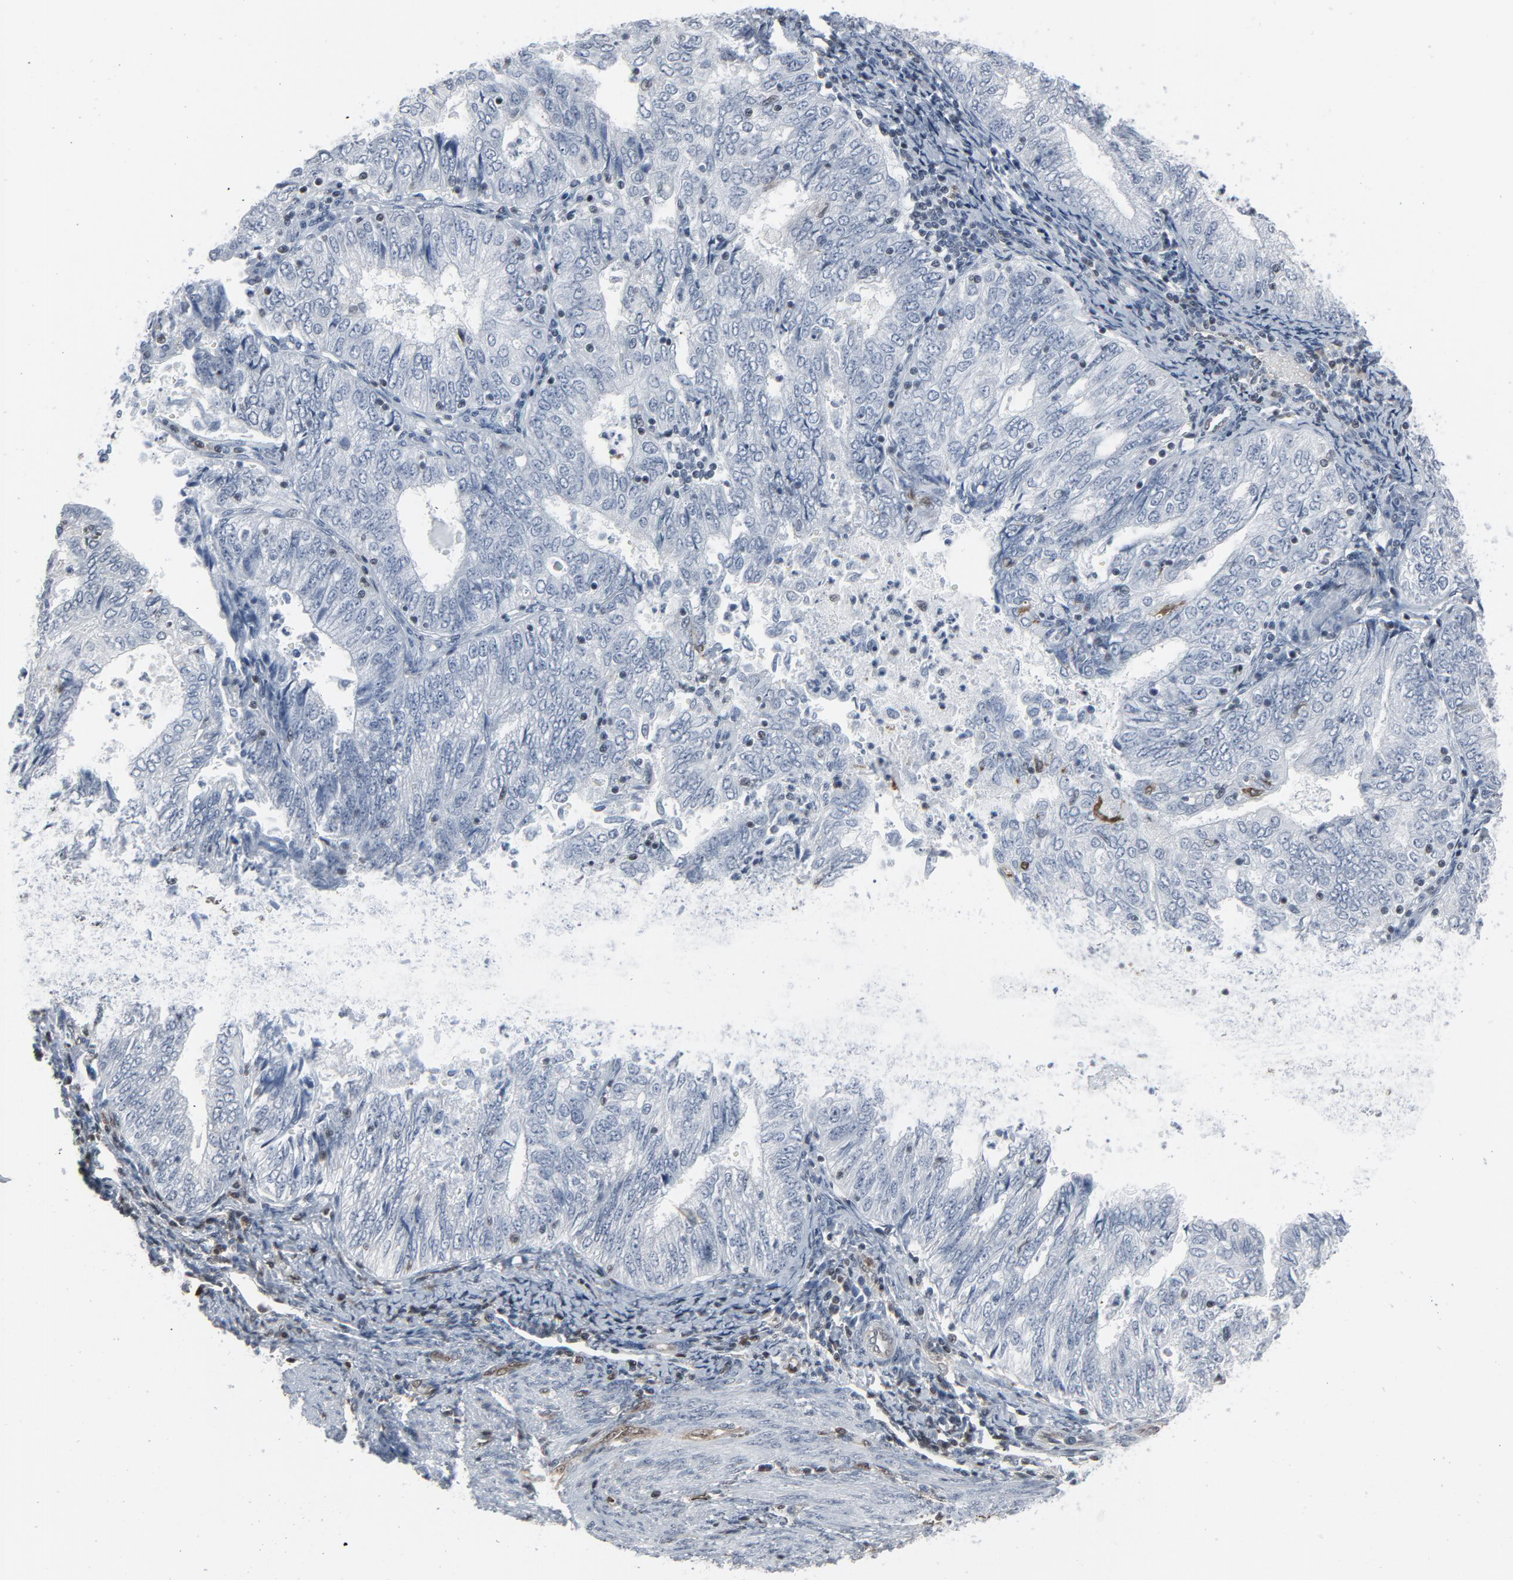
{"staining": {"intensity": "negative", "quantity": "none", "location": "none"}, "tissue": "endometrial cancer", "cell_type": "Tumor cells", "image_type": "cancer", "snomed": [{"axis": "morphology", "description": "Adenocarcinoma, NOS"}, {"axis": "topography", "description": "Endometrium"}], "caption": "This is an immunohistochemistry (IHC) micrograph of human endometrial adenocarcinoma. There is no positivity in tumor cells.", "gene": "STAT5A", "patient": {"sex": "female", "age": 69}}